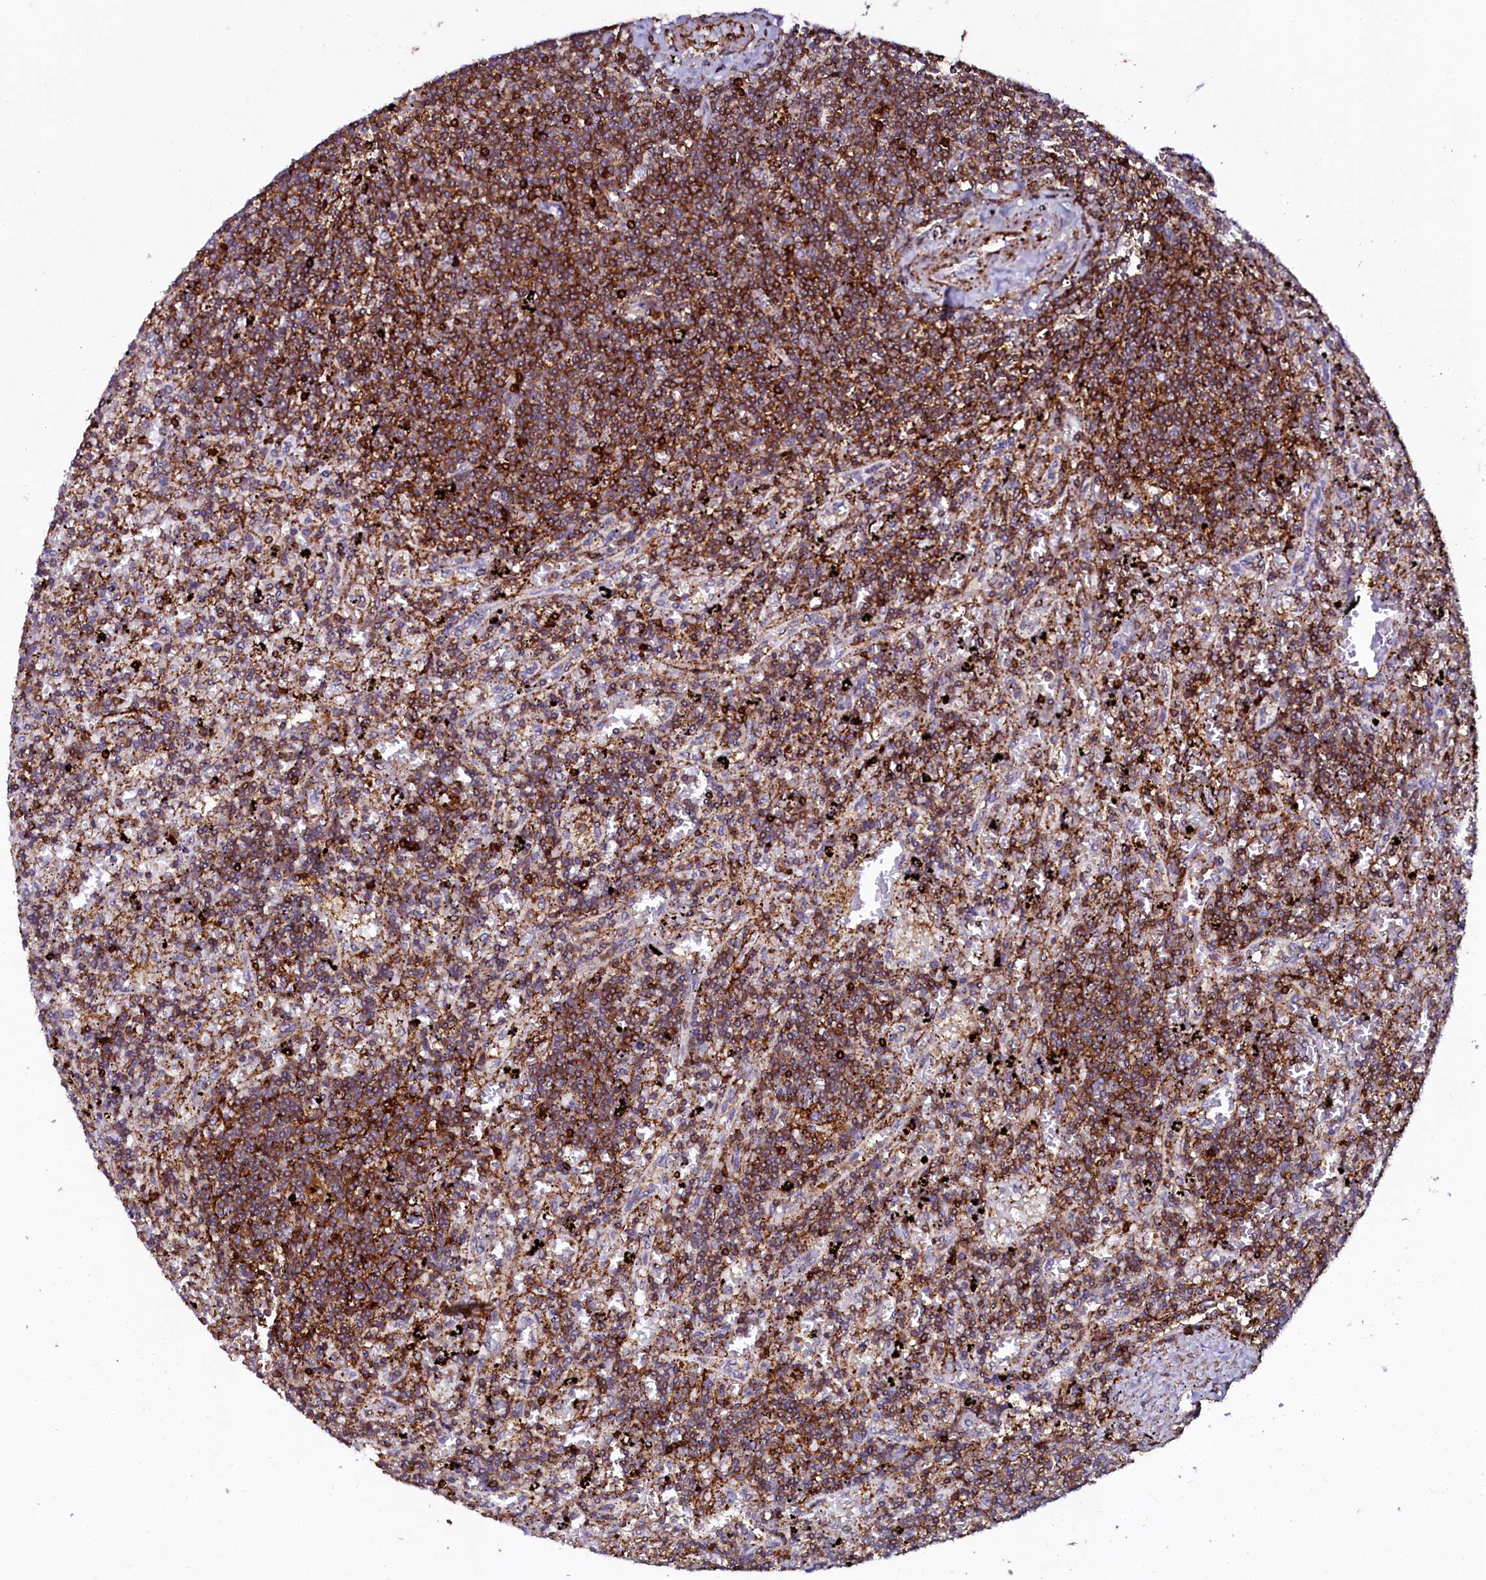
{"staining": {"intensity": "moderate", "quantity": ">75%", "location": "cytoplasmic/membranous"}, "tissue": "lymphoma", "cell_type": "Tumor cells", "image_type": "cancer", "snomed": [{"axis": "morphology", "description": "Malignant lymphoma, non-Hodgkin's type, Low grade"}, {"axis": "topography", "description": "Spleen"}], "caption": "Malignant lymphoma, non-Hodgkin's type (low-grade) stained with a brown dye displays moderate cytoplasmic/membranous positive positivity in about >75% of tumor cells.", "gene": "AAAS", "patient": {"sex": "male", "age": 76}}